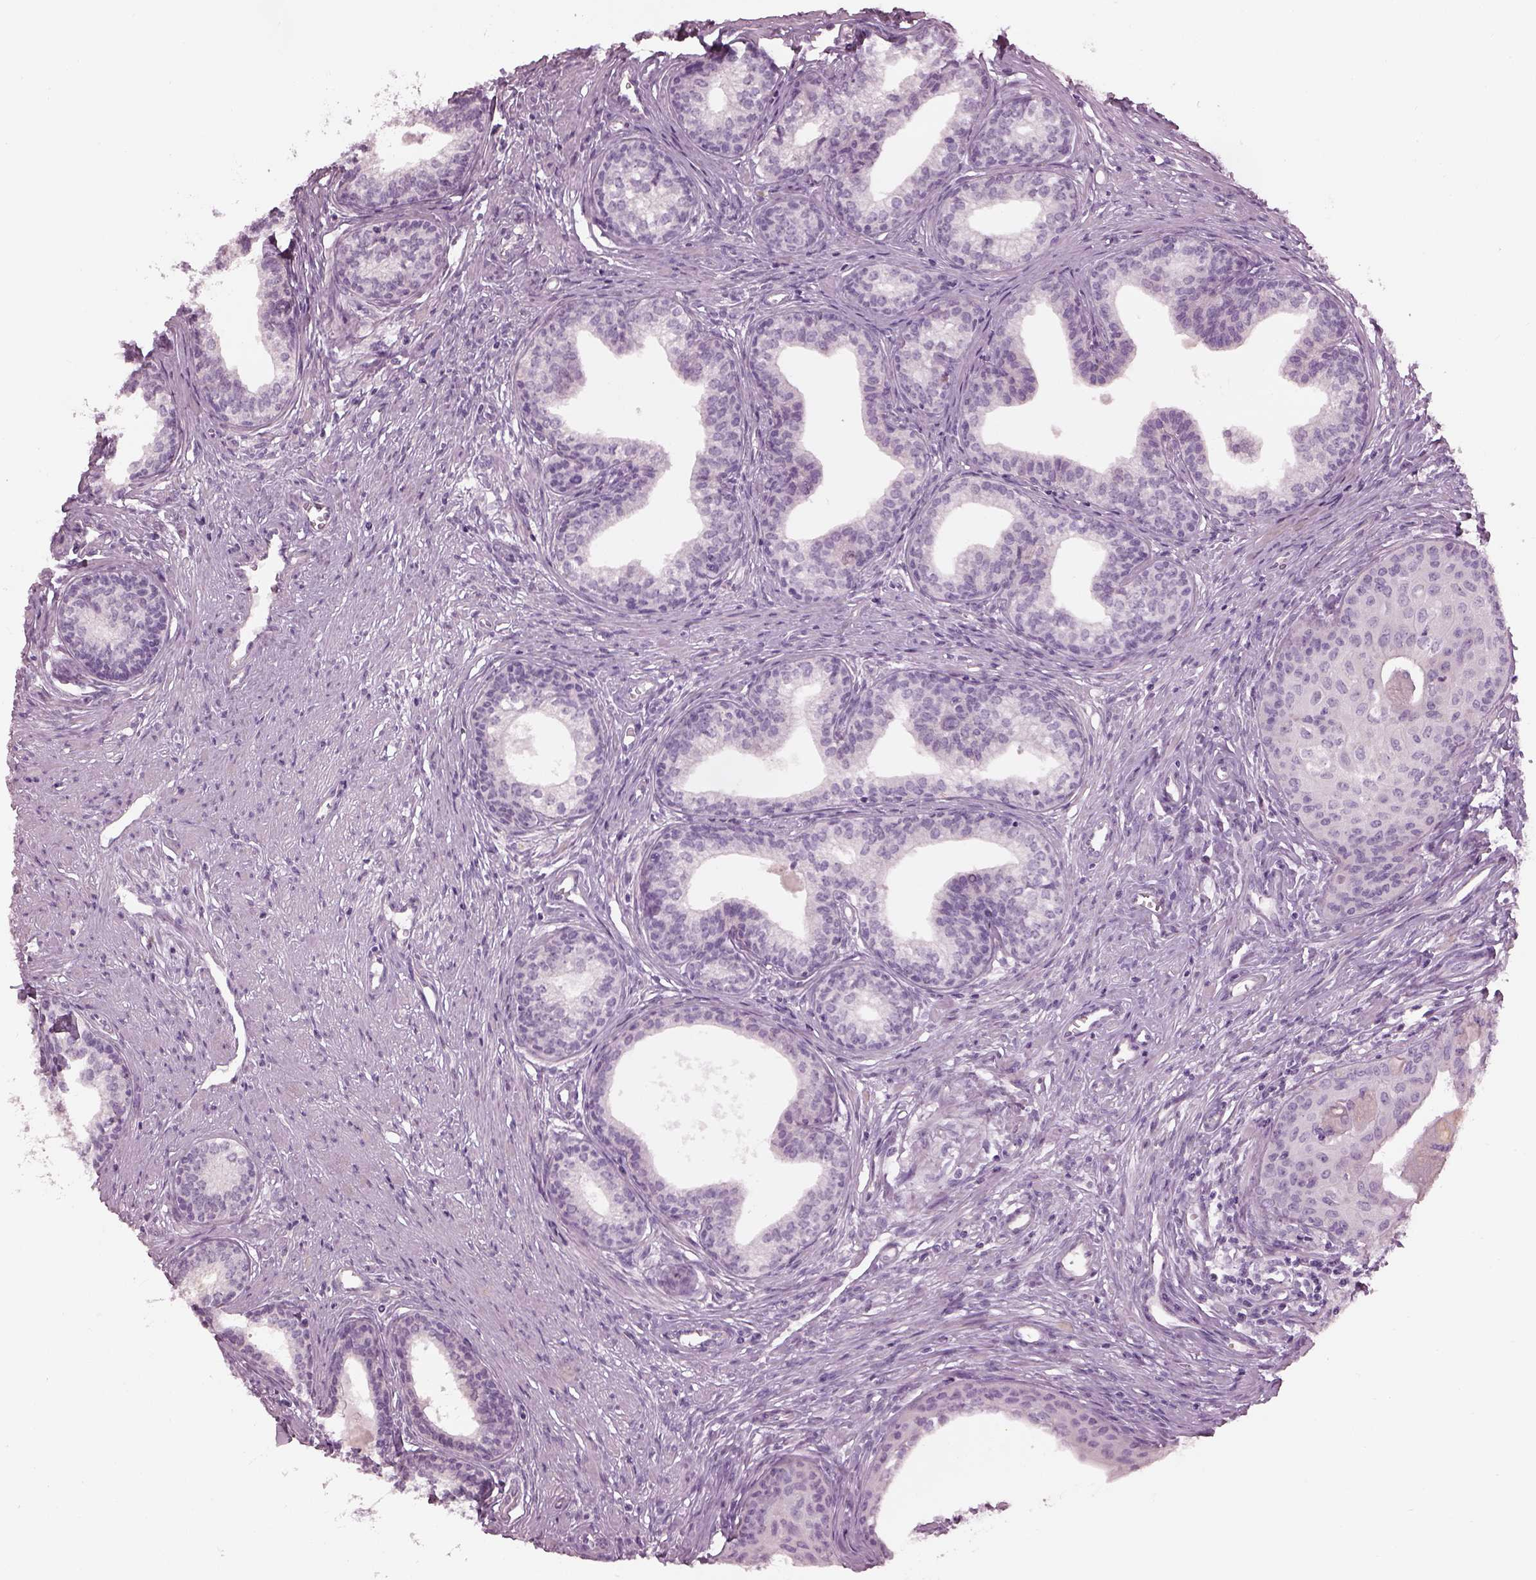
{"staining": {"intensity": "negative", "quantity": "none", "location": "none"}, "tissue": "prostate", "cell_type": "Glandular cells", "image_type": "normal", "snomed": [{"axis": "morphology", "description": "Normal tissue, NOS"}, {"axis": "topography", "description": "Prostate"}], "caption": "This is a image of immunohistochemistry (IHC) staining of normal prostate, which shows no staining in glandular cells. (Stains: DAB (3,3'-diaminobenzidine) immunohistochemistry with hematoxylin counter stain, Microscopy: brightfield microscopy at high magnification).", "gene": "CACNG4", "patient": {"sex": "male", "age": 60}}